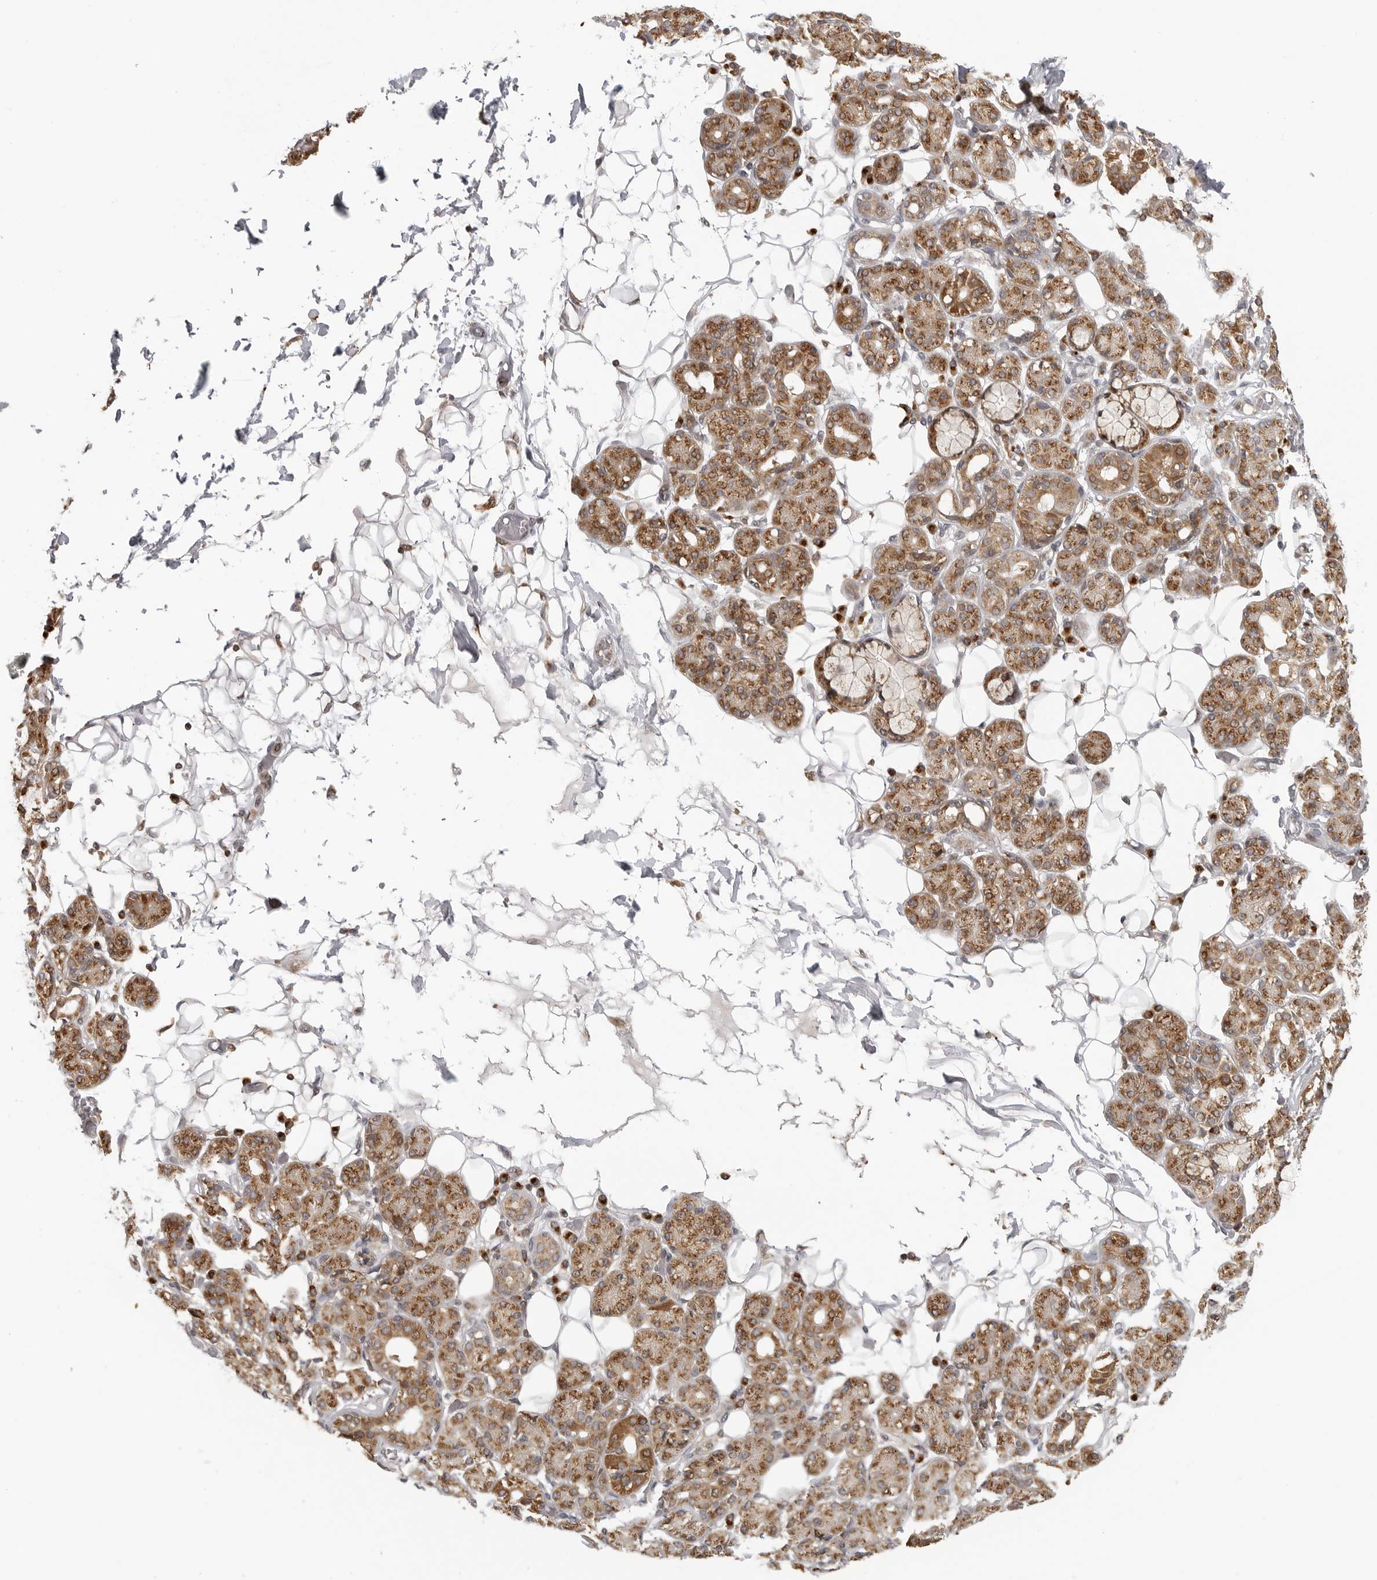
{"staining": {"intensity": "moderate", "quantity": ">75%", "location": "cytoplasmic/membranous"}, "tissue": "salivary gland", "cell_type": "Glandular cells", "image_type": "normal", "snomed": [{"axis": "morphology", "description": "Normal tissue, NOS"}, {"axis": "topography", "description": "Salivary gland"}], "caption": "A brown stain shows moderate cytoplasmic/membranous staining of a protein in glandular cells of normal human salivary gland.", "gene": "COPA", "patient": {"sex": "male", "age": 63}}